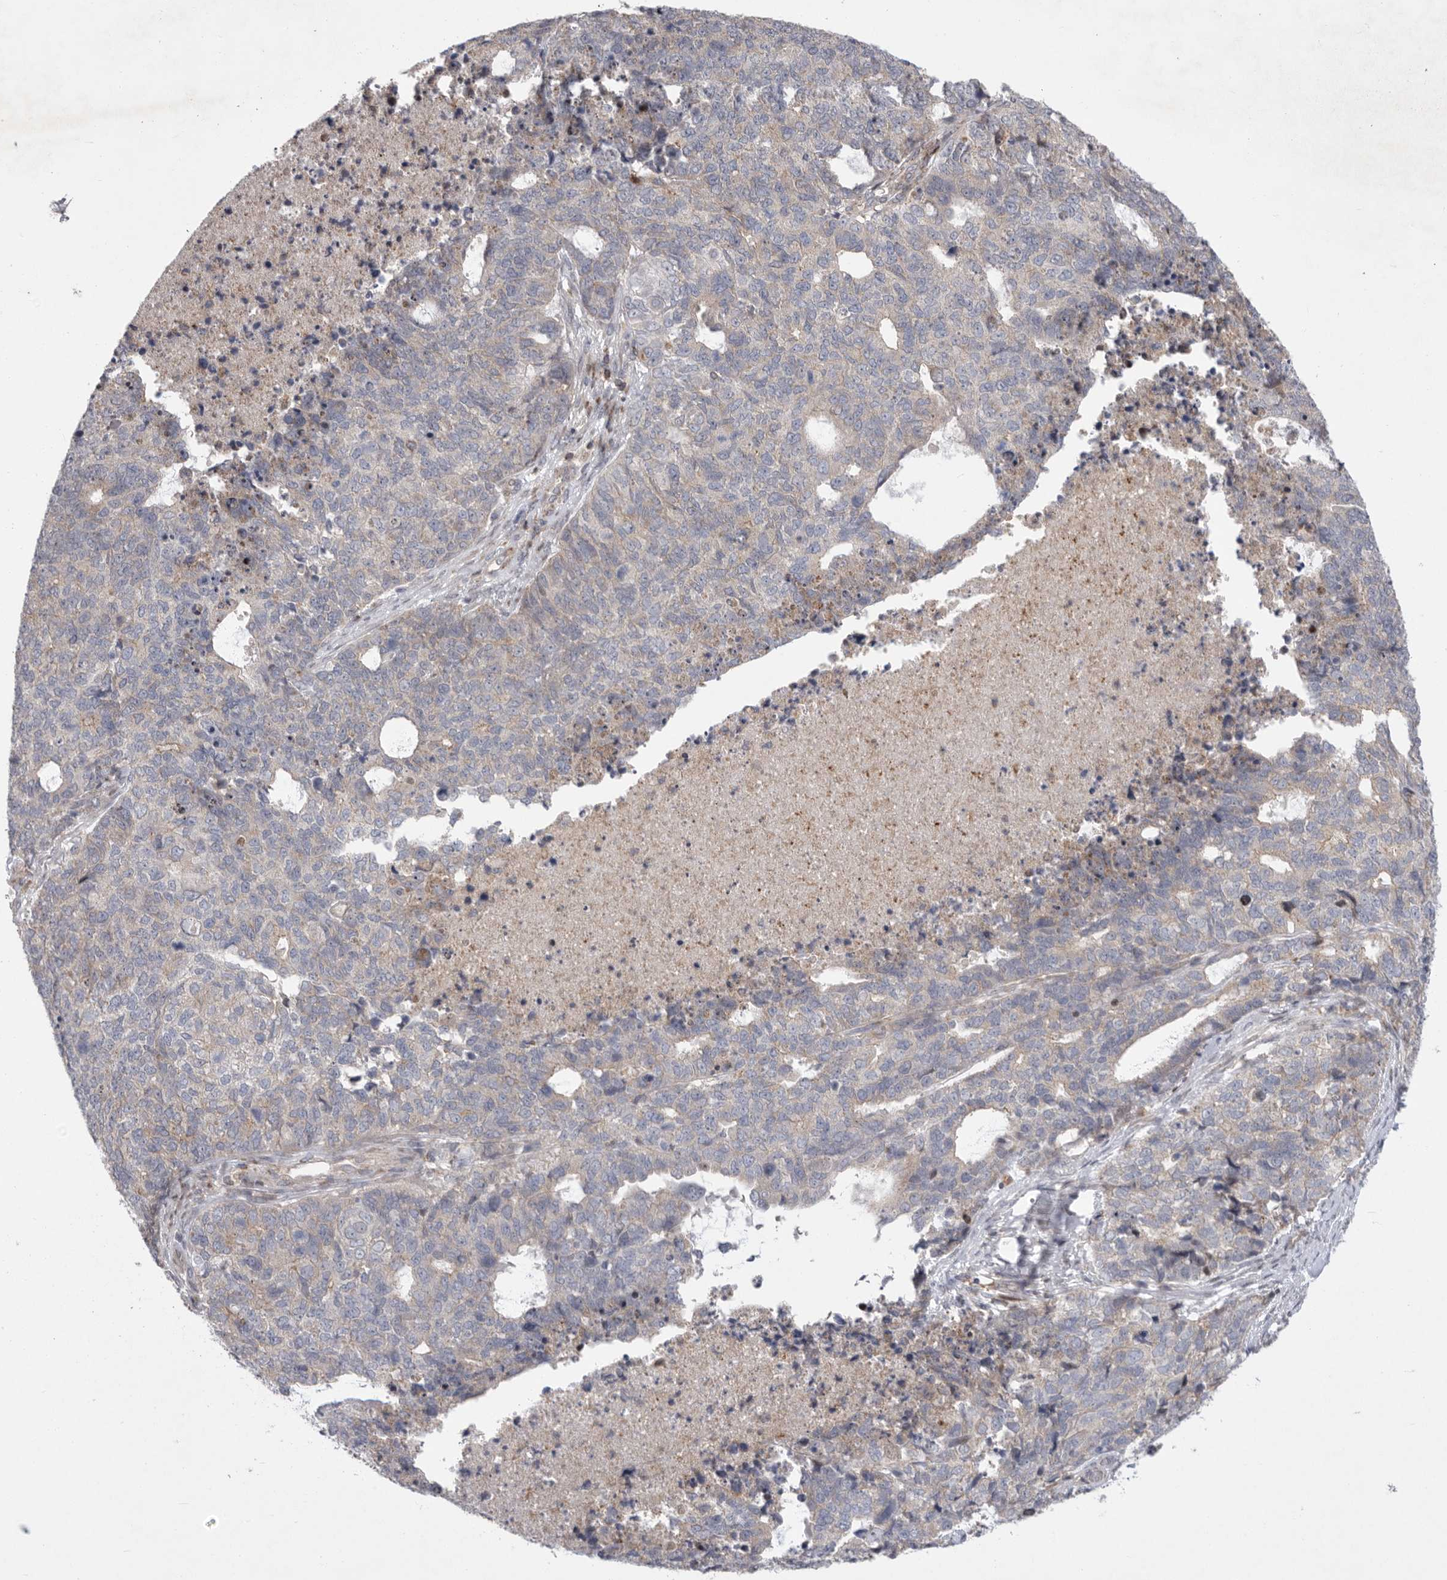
{"staining": {"intensity": "negative", "quantity": "none", "location": "none"}, "tissue": "cervical cancer", "cell_type": "Tumor cells", "image_type": "cancer", "snomed": [{"axis": "morphology", "description": "Squamous cell carcinoma, NOS"}, {"axis": "topography", "description": "Cervix"}], "caption": "The image exhibits no staining of tumor cells in cervical cancer.", "gene": "MPZL1", "patient": {"sex": "female", "age": 63}}